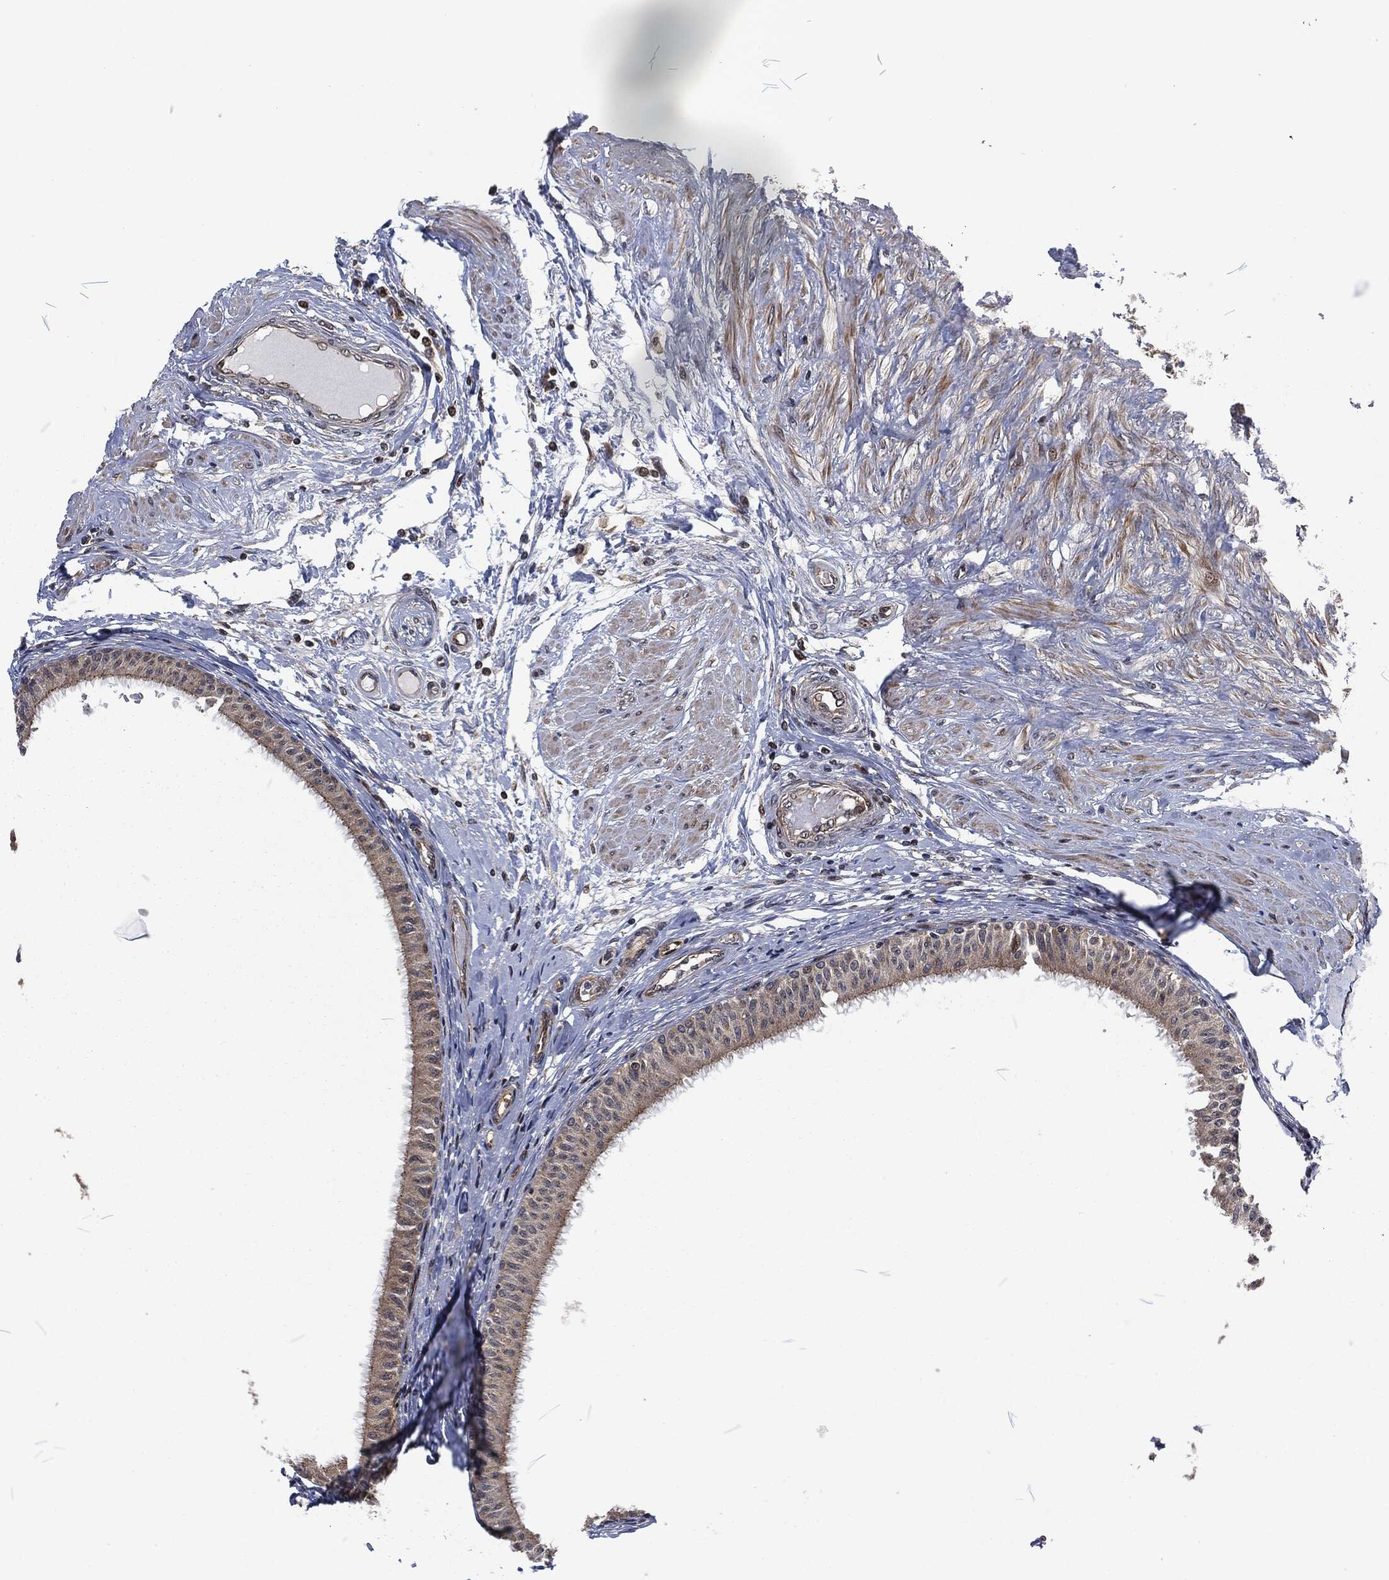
{"staining": {"intensity": "strong", "quantity": "25%-75%", "location": "cytoplasmic/membranous"}, "tissue": "epididymis", "cell_type": "Glandular cells", "image_type": "normal", "snomed": [{"axis": "morphology", "description": "Normal tissue, NOS"}, {"axis": "morphology", "description": "Seminoma, NOS"}, {"axis": "topography", "description": "Testis"}, {"axis": "topography", "description": "Epididymis"}], "caption": "Protein staining shows strong cytoplasmic/membranous positivity in about 25%-75% of glandular cells in normal epididymis.", "gene": "CMPK2", "patient": {"sex": "male", "age": 61}}